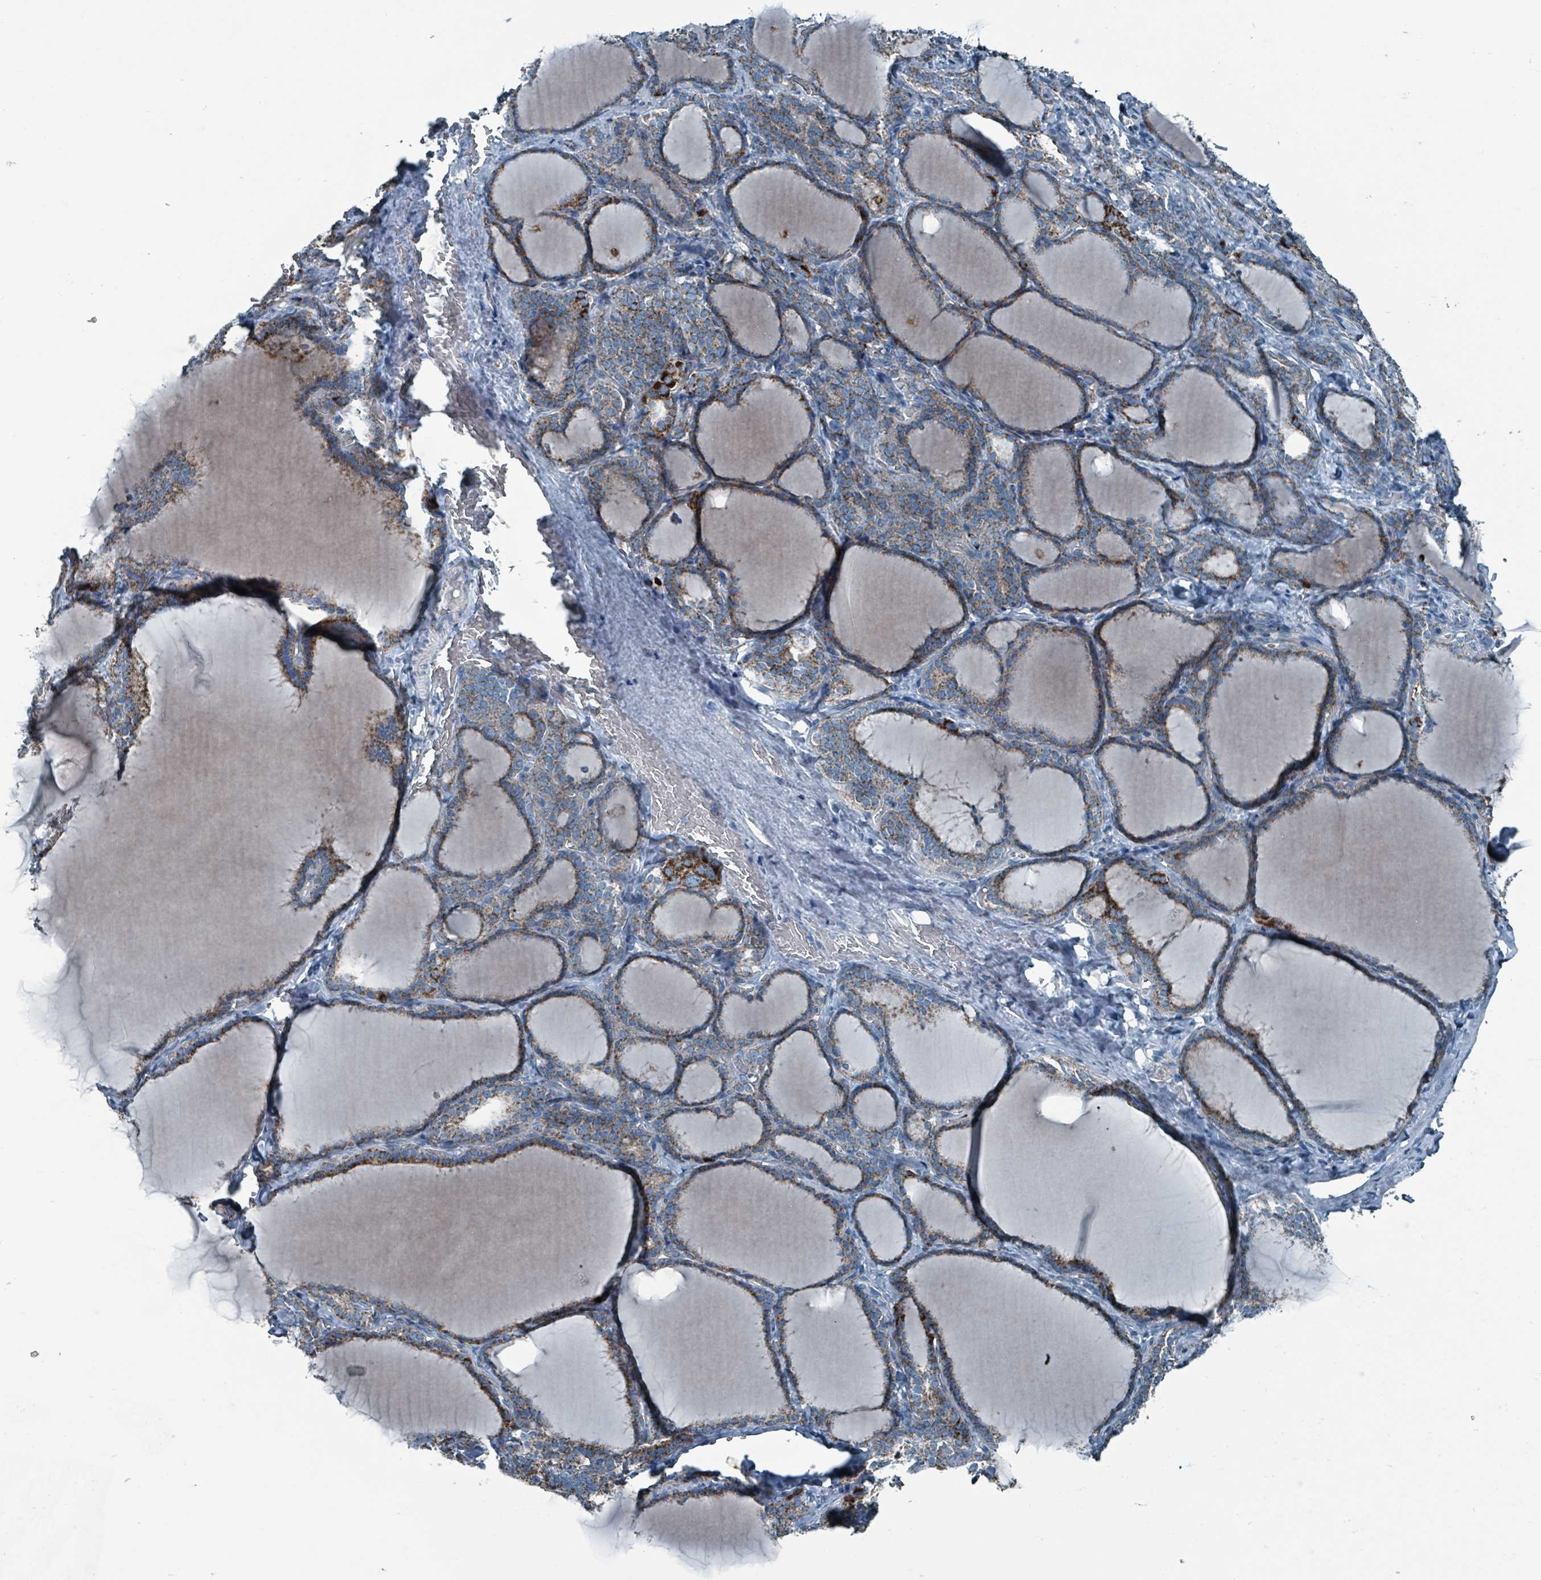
{"staining": {"intensity": "moderate", "quantity": ">75%", "location": "cytoplasmic/membranous"}, "tissue": "thyroid gland", "cell_type": "Glandular cells", "image_type": "normal", "snomed": [{"axis": "morphology", "description": "Normal tissue, NOS"}, {"axis": "topography", "description": "Thyroid gland"}], "caption": "Immunohistochemistry photomicrograph of benign thyroid gland: thyroid gland stained using IHC reveals medium levels of moderate protein expression localized specifically in the cytoplasmic/membranous of glandular cells, appearing as a cytoplasmic/membranous brown color.", "gene": "ABHD18", "patient": {"sex": "female", "age": 31}}